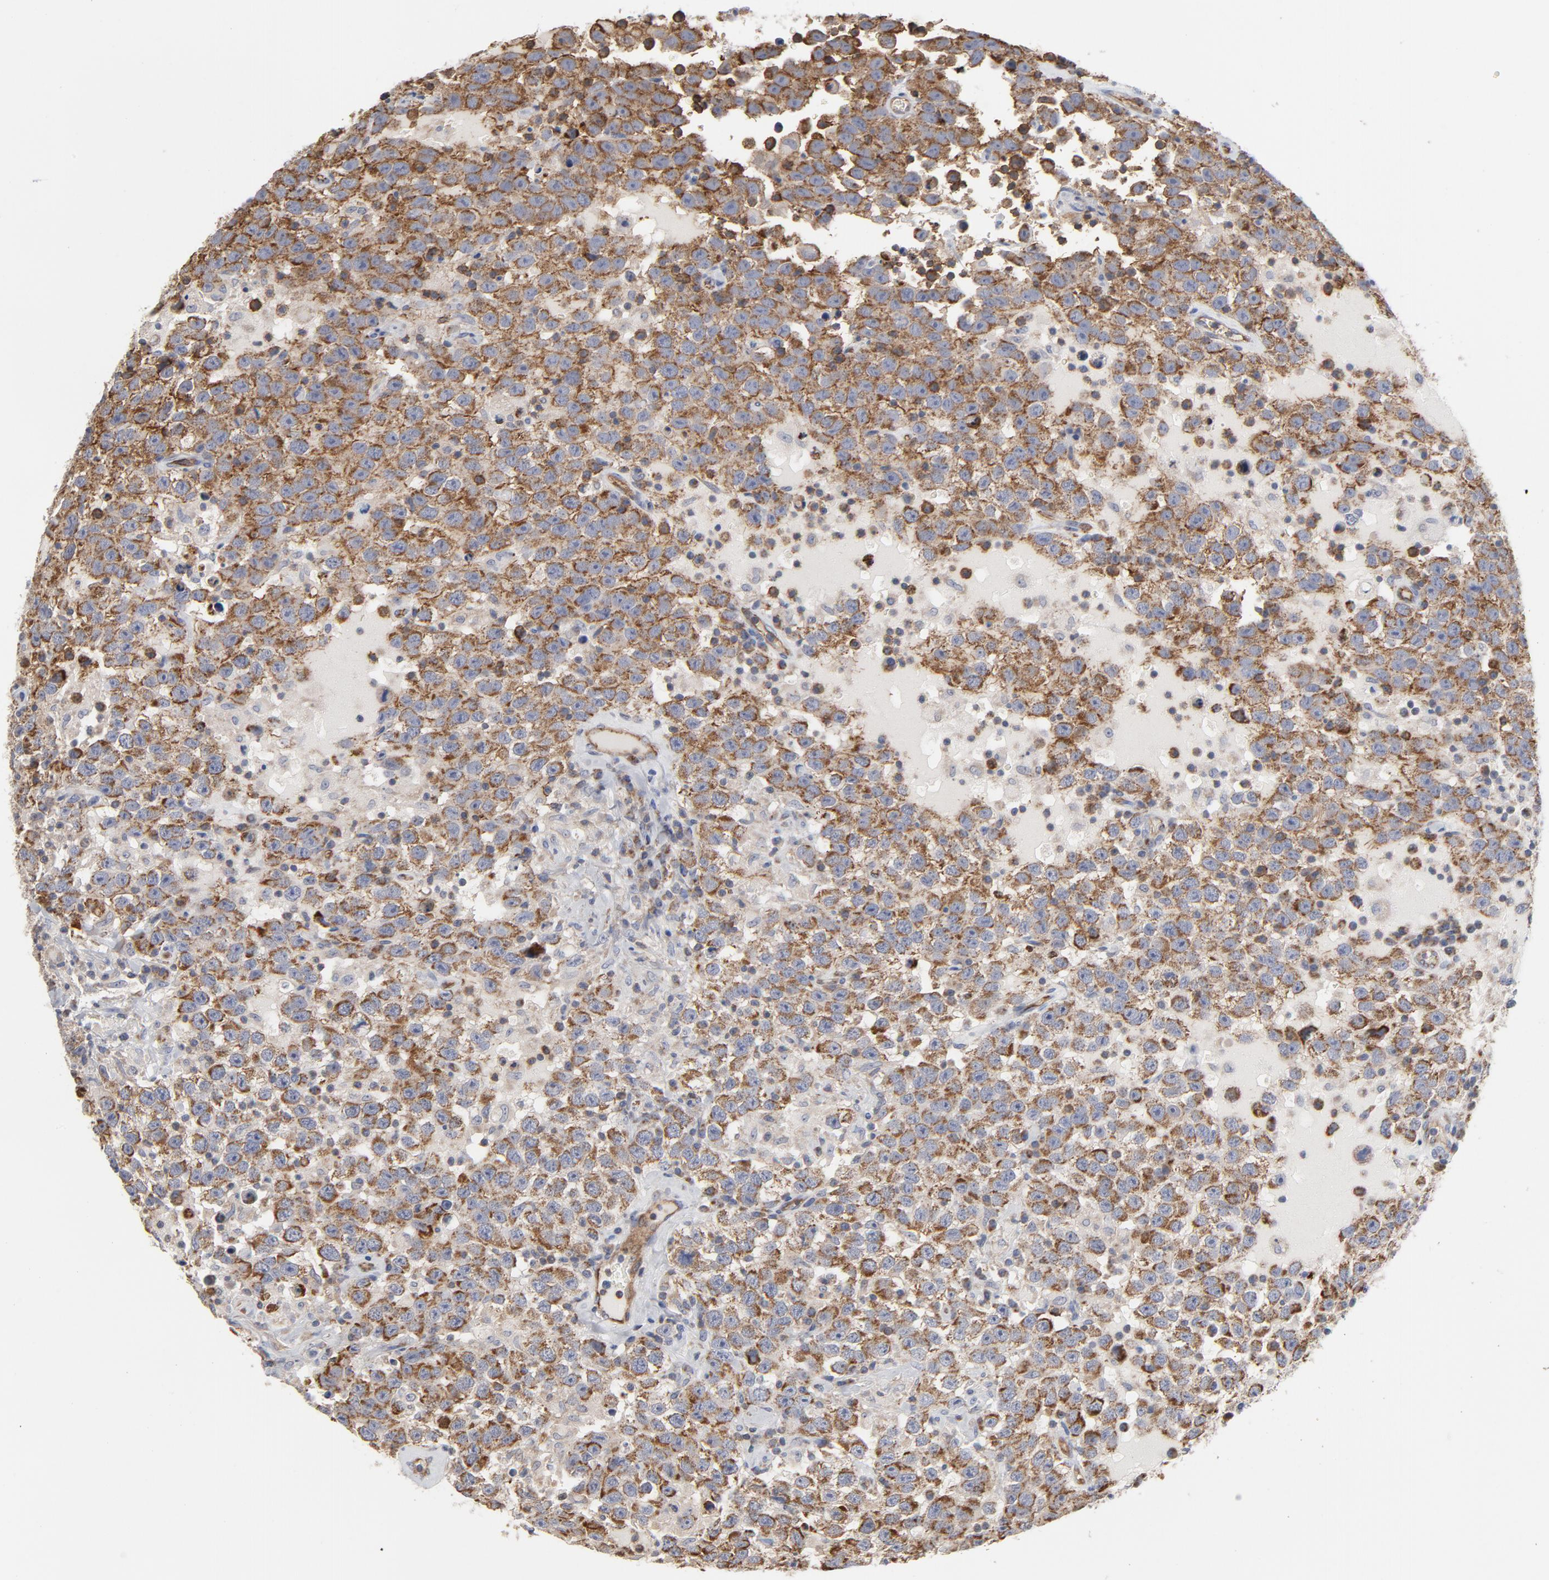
{"staining": {"intensity": "moderate", "quantity": ">75%", "location": "cytoplasmic/membranous"}, "tissue": "testis cancer", "cell_type": "Tumor cells", "image_type": "cancer", "snomed": [{"axis": "morphology", "description": "Seminoma, NOS"}, {"axis": "topography", "description": "Testis"}], "caption": "Testis seminoma was stained to show a protein in brown. There is medium levels of moderate cytoplasmic/membranous expression in approximately >75% of tumor cells.", "gene": "OXA1L", "patient": {"sex": "male", "age": 41}}